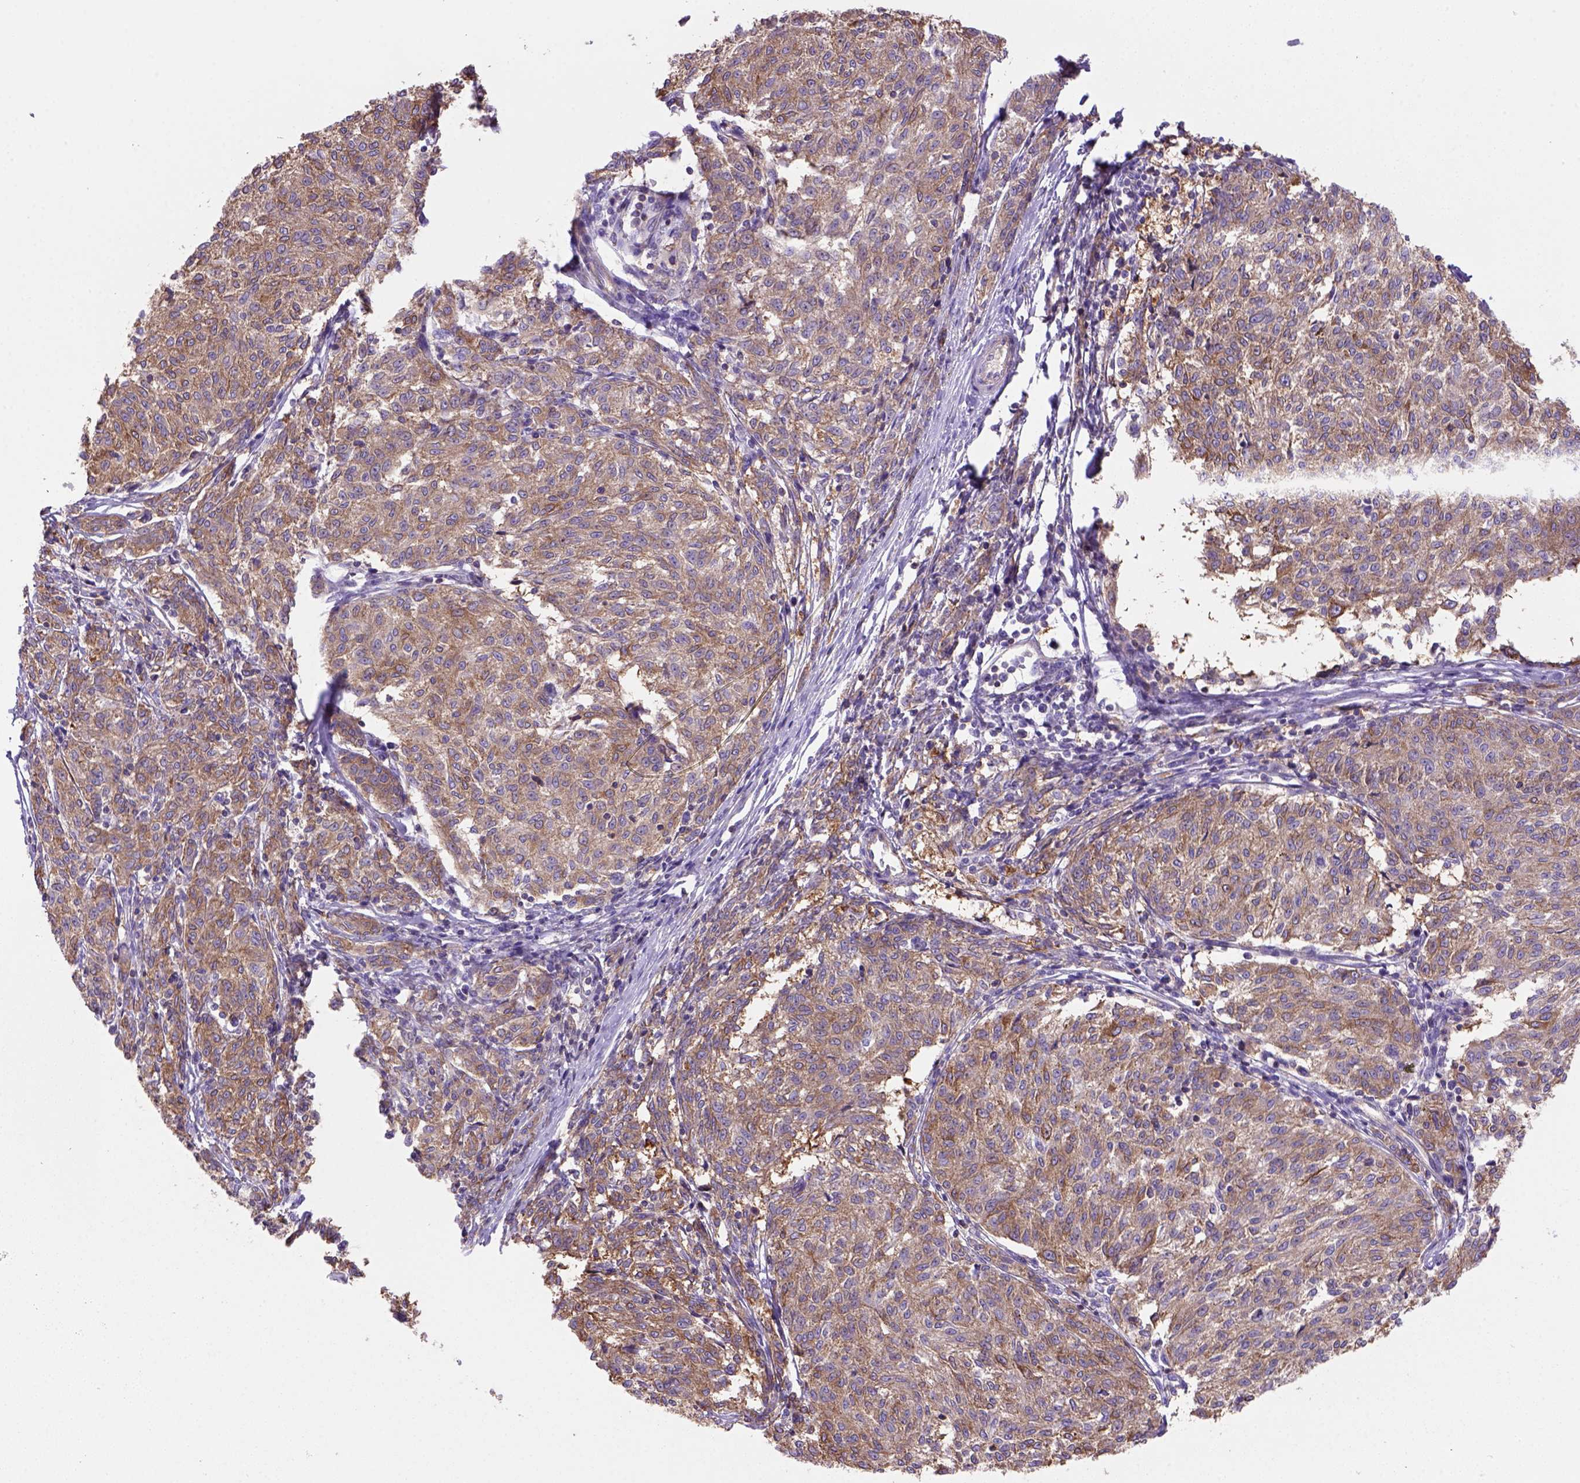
{"staining": {"intensity": "strong", "quantity": ">75%", "location": "cytoplasmic/membranous"}, "tissue": "melanoma", "cell_type": "Tumor cells", "image_type": "cancer", "snomed": [{"axis": "morphology", "description": "Malignant melanoma, NOS"}, {"axis": "topography", "description": "Skin"}], "caption": "The photomicrograph displays staining of melanoma, revealing strong cytoplasmic/membranous protein positivity (brown color) within tumor cells.", "gene": "PEX12", "patient": {"sex": "female", "age": 72}}